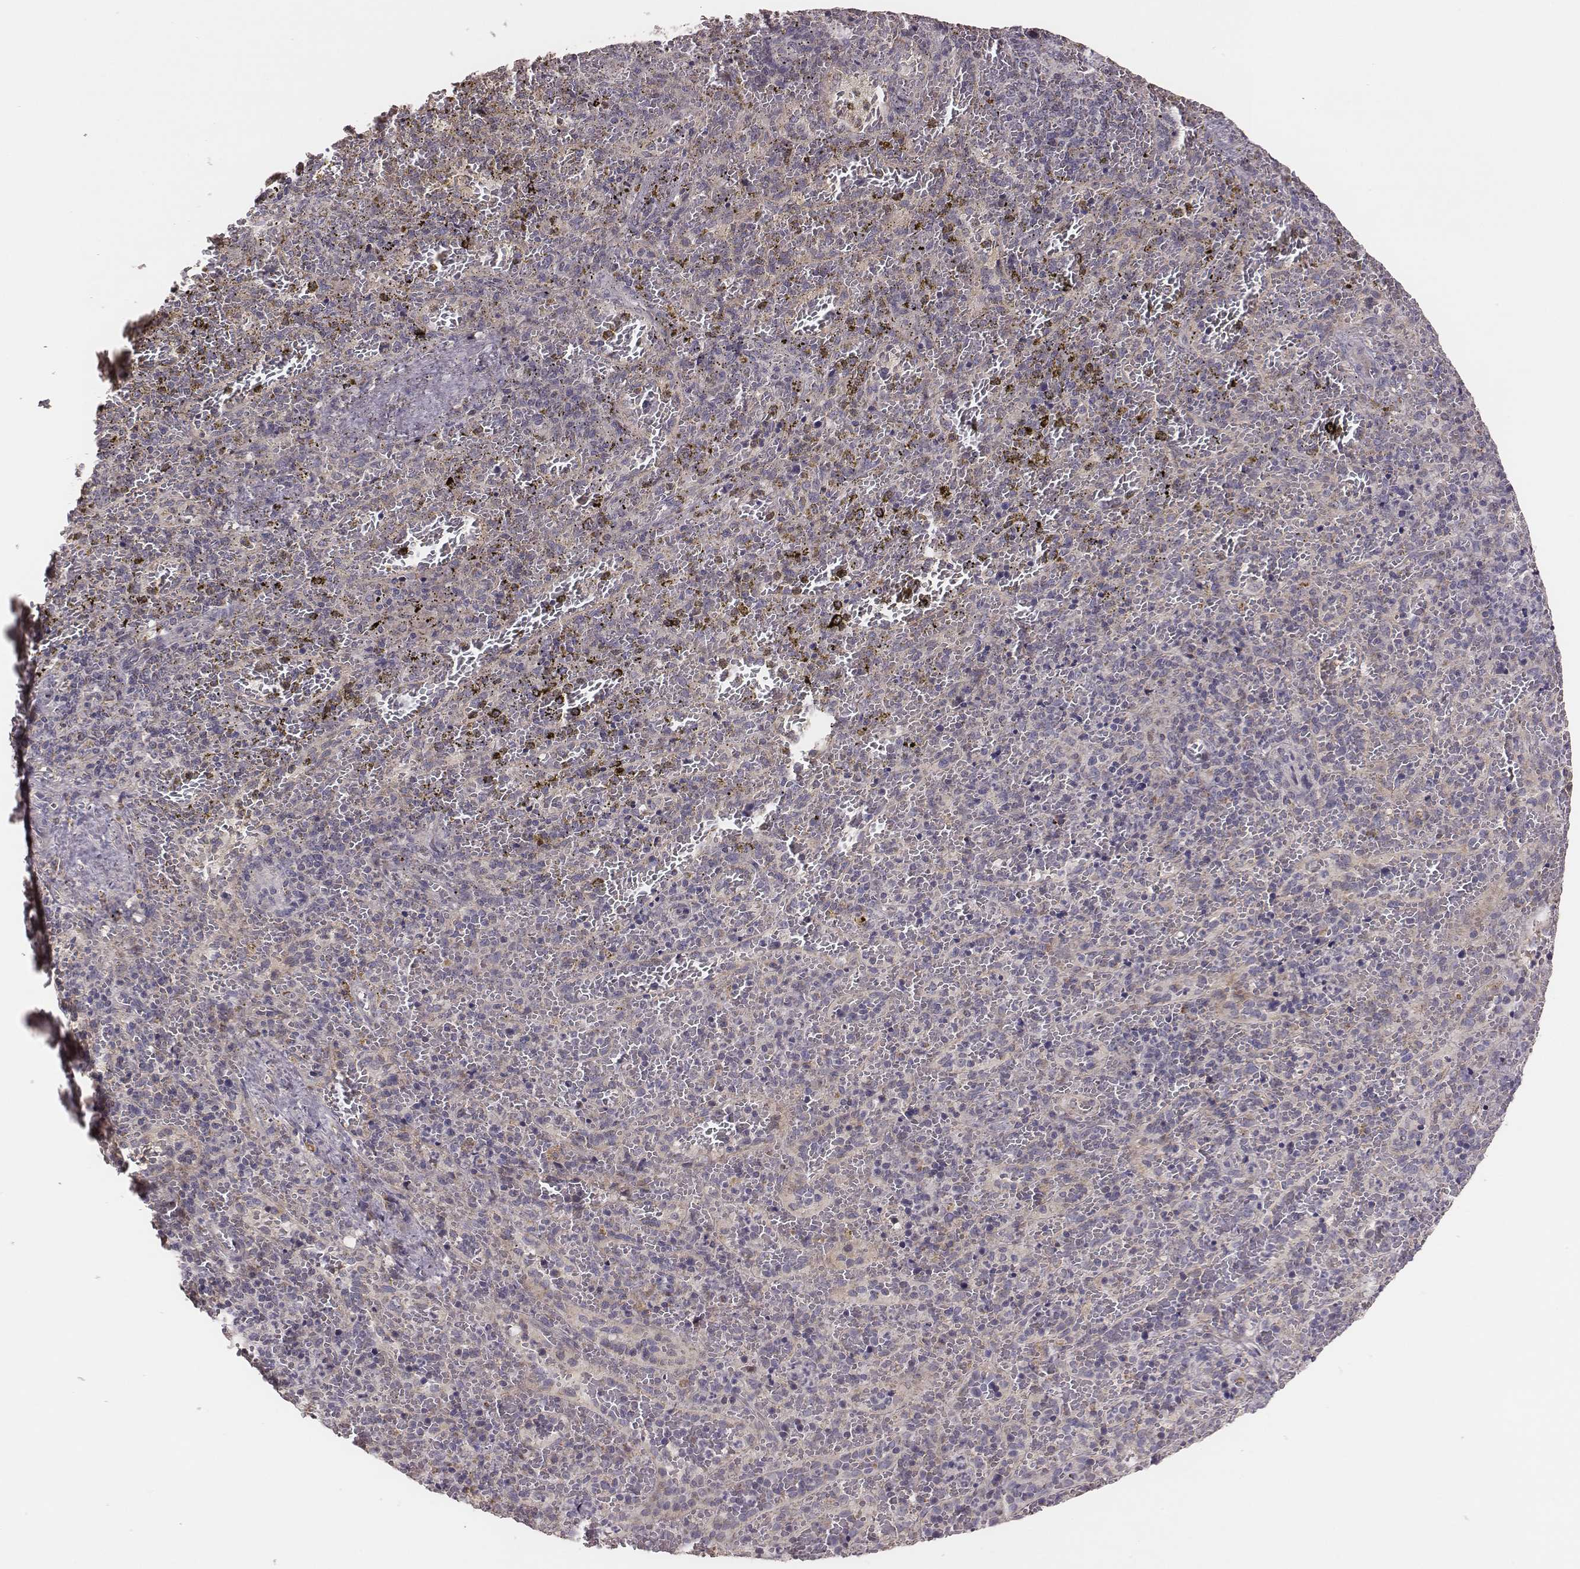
{"staining": {"intensity": "negative", "quantity": "none", "location": "none"}, "tissue": "spleen", "cell_type": "Cells in red pulp", "image_type": "normal", "snomed": [{"axis": "morphology", "description": "Normal tissue, NOS"}, {"axis": "topography", "description": "Spleen"}], "caption": "DAB (3,3'-diaminobenzidine) immunohistochemical staining of unremarkable human spleen shows no significant staining in cells in red pulp.", "gene": "HAVCR1", "patient": {"sex": "female", "age": 50}}